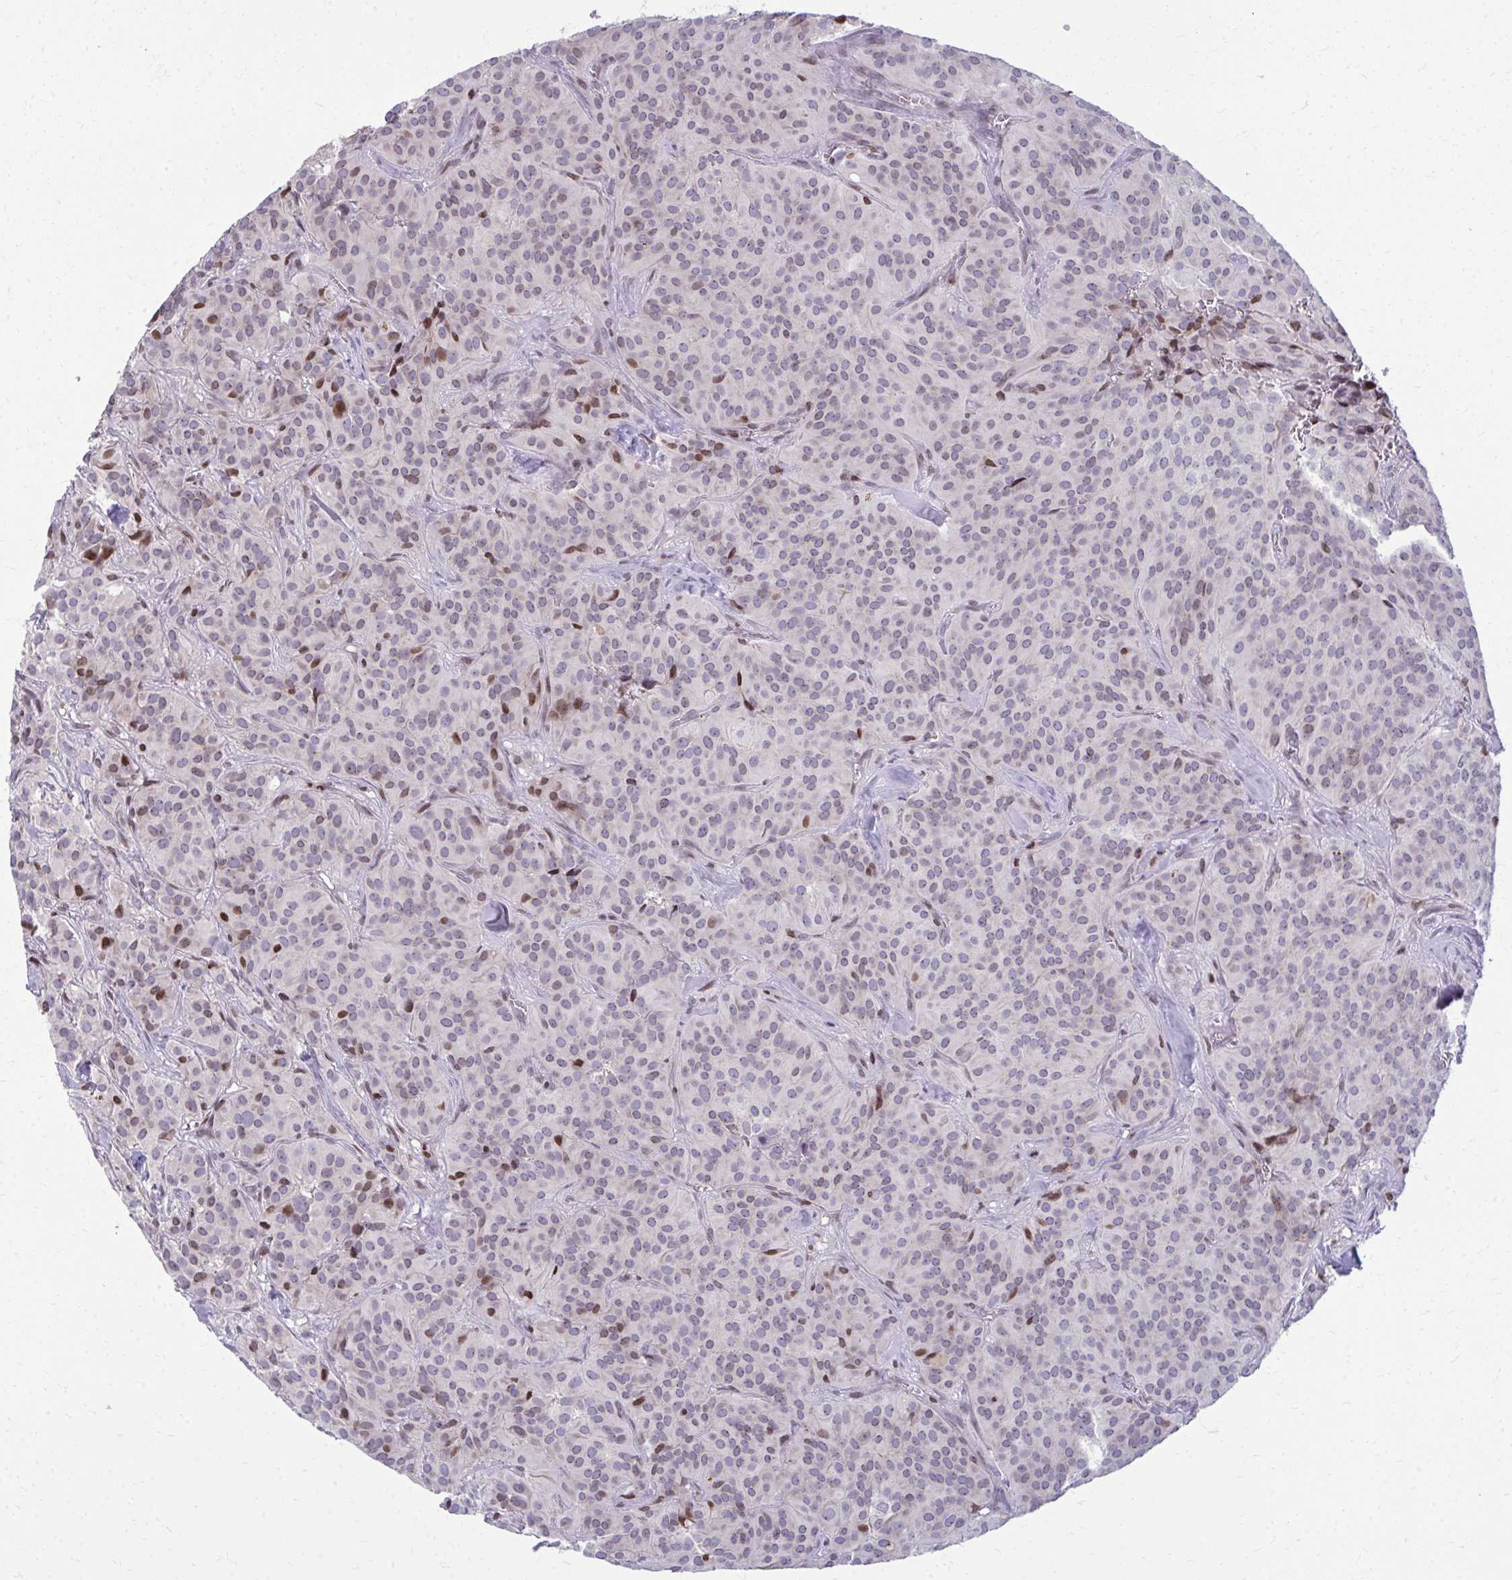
{"staining": {"intensity": "moderate", "quantity": "<25%", "location": "nuclear"}, "tissue": "glioma", "cell_type": "Tumor cells", "image_type": "cancer", "snomed": [{"axis": "morphology", "description": "Glioma, malignant, Low grade"}, {"axis": "topography", "description": "Brain"}], "caption": "Moderate nuclear protein positivity is seen in about <25% of tumor cells in low-grade glioma (malignant).", "gene": "AP5M1", "patient": {"sex": "male", "age": 42}}